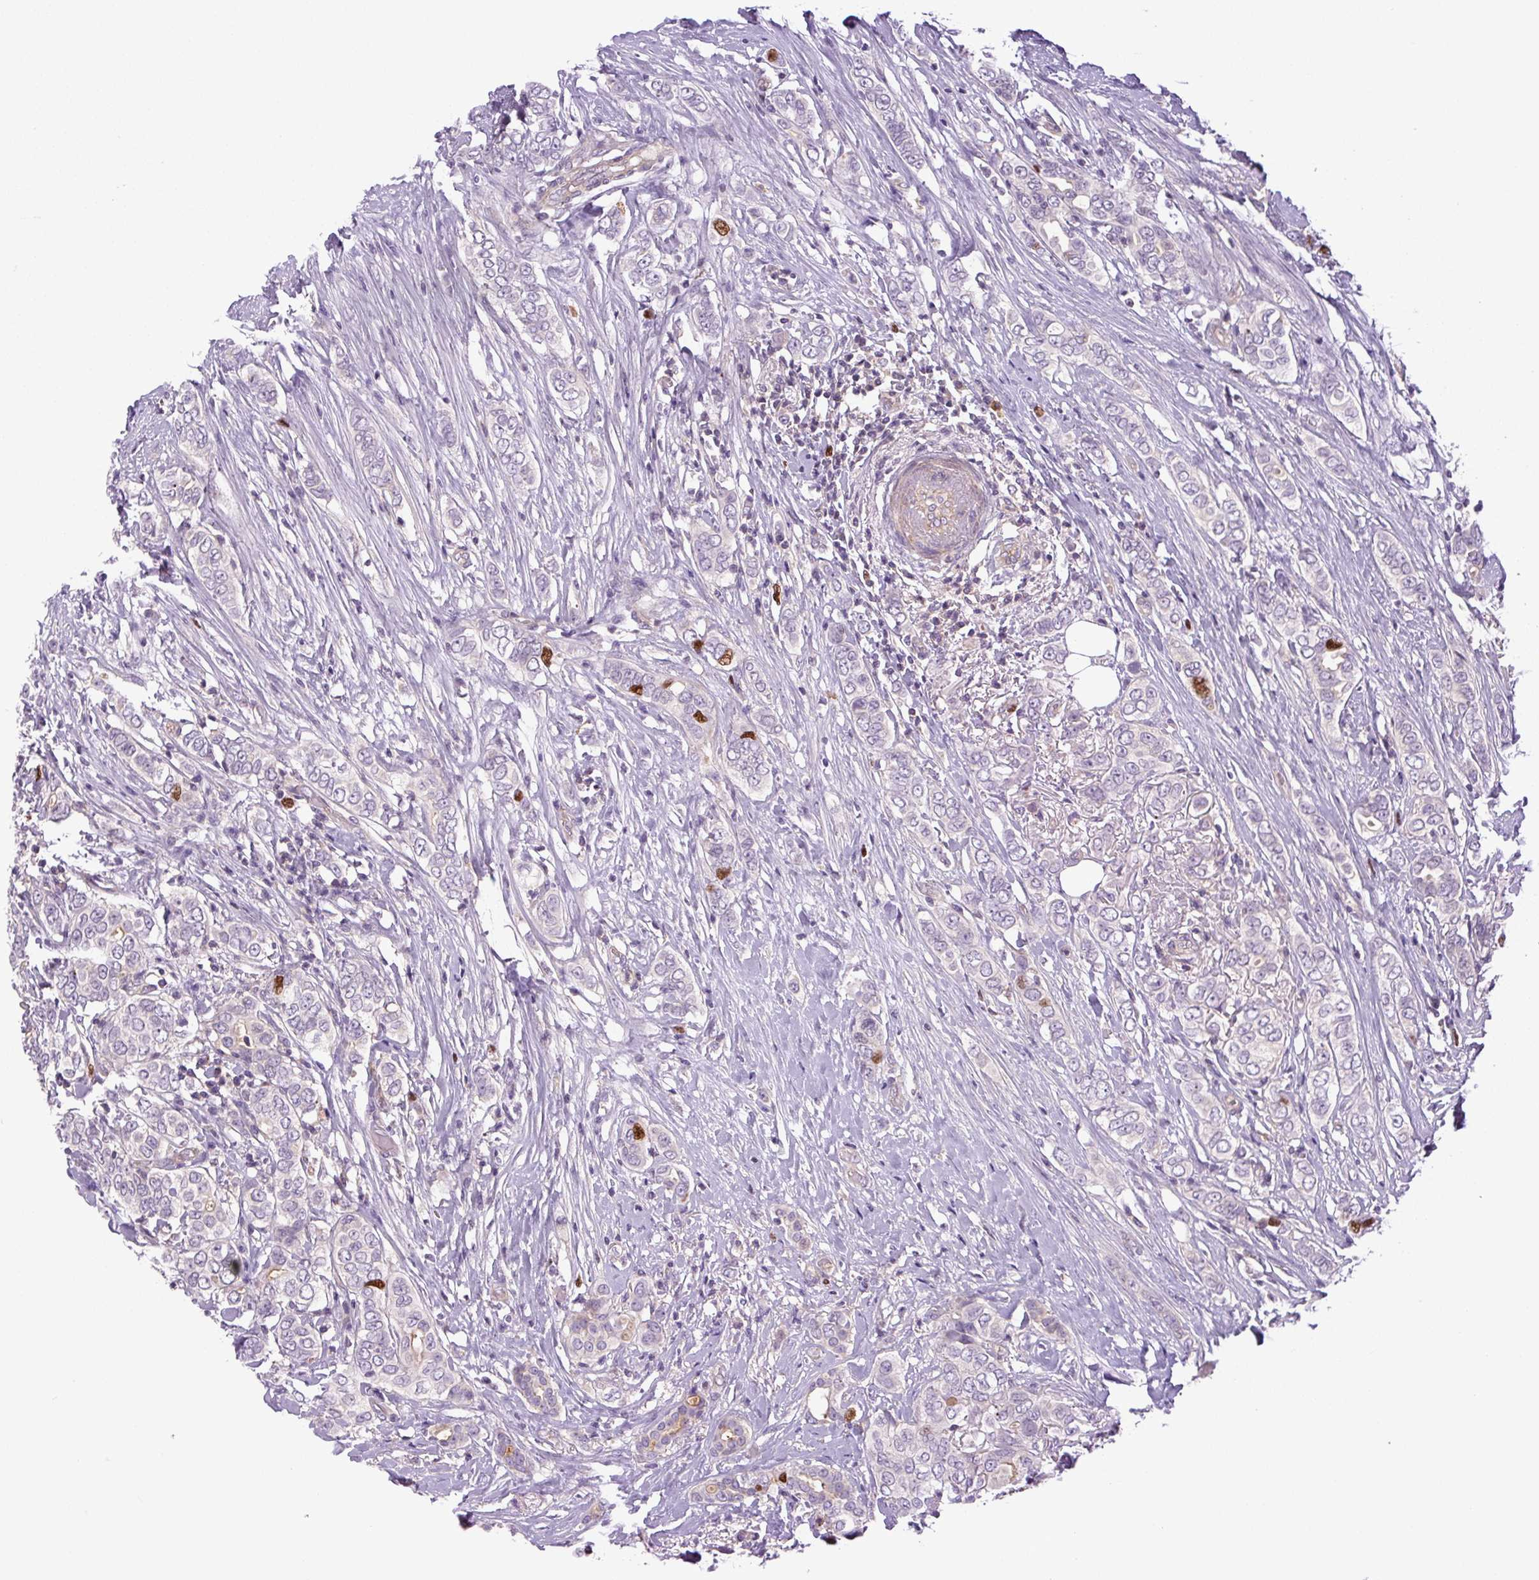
{"staining": {"intensity": "strong", "quantity": "<25%", "location": "nuclear"}, "tissue": "breast cancer", "cell_type": "Tumor cells", "image_type": "cancer", "snomed": [{"axis": "morphology", "description": "Lobular carcinoma"}, {"axis": "topography", "description": "Breast"}], "caption": "Immunohistochemical staining of breast lobular carcinoma demonstrates strong nuclear protein expression in about <25% of tumor cells.", "gene": "KIFC1", "patient": {"sex": "female", "age": 51}}